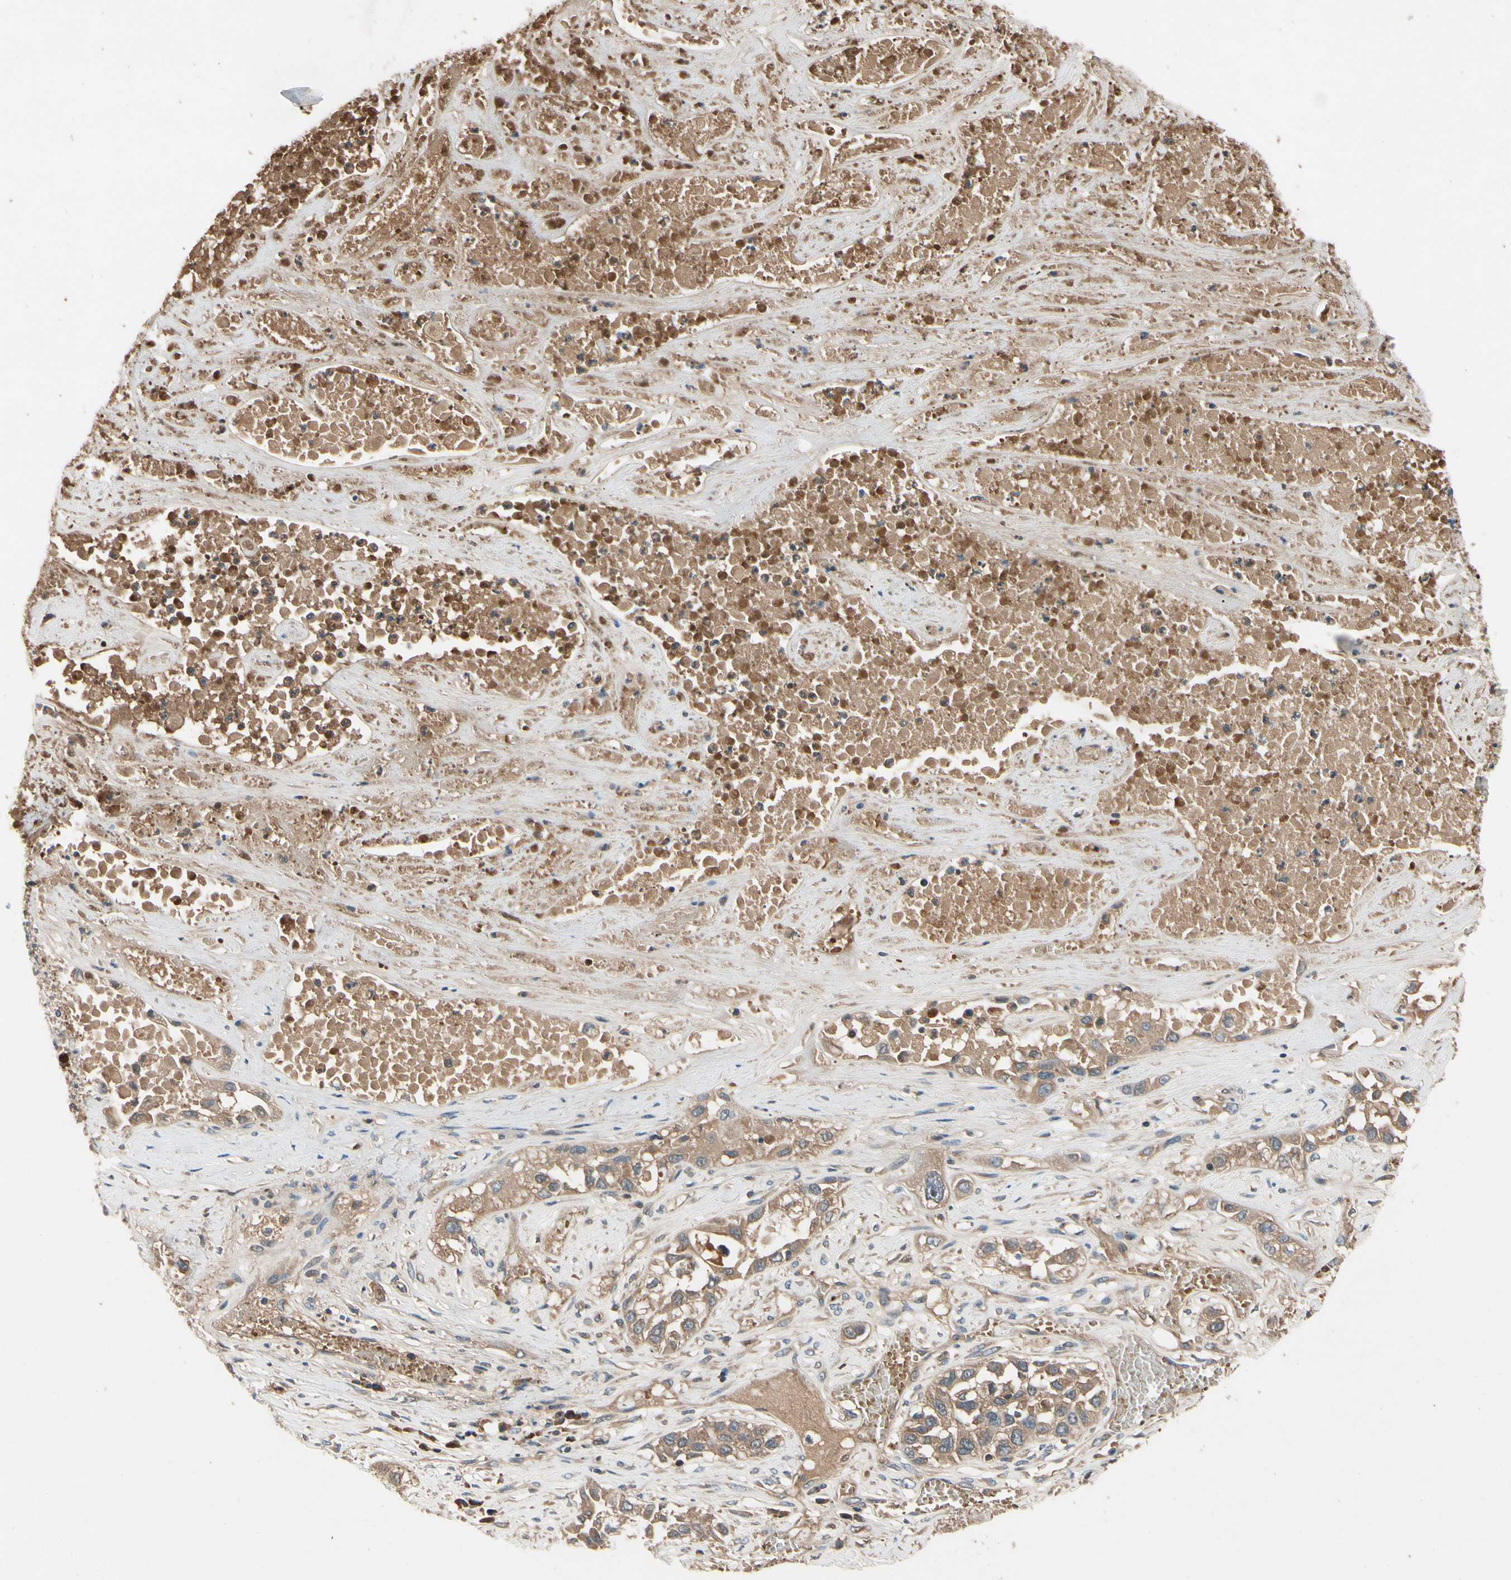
{"staining": {"intensity": "weak", "quantity": ">75%", "location": "cytoplasmic/membranous"}, "tissue": "lung cancer", "cell_type": "Tumor cells", "image_type": "cancer", "snomed": [{"axis": "morphology", "description": "Squamous cell carcinoma, NOS"}, {"axis": "topography", "description": "Lung"}], "caption": "A micrograph showing weak cytoplasmic/membranous expression in approximately >75% of tumor cells in squamous cell carcinoma (lung), as visualized by brown immunohistochemical staining.", "gene": "IL1RL1", "patient": {"sex": "male", "age": 71}}